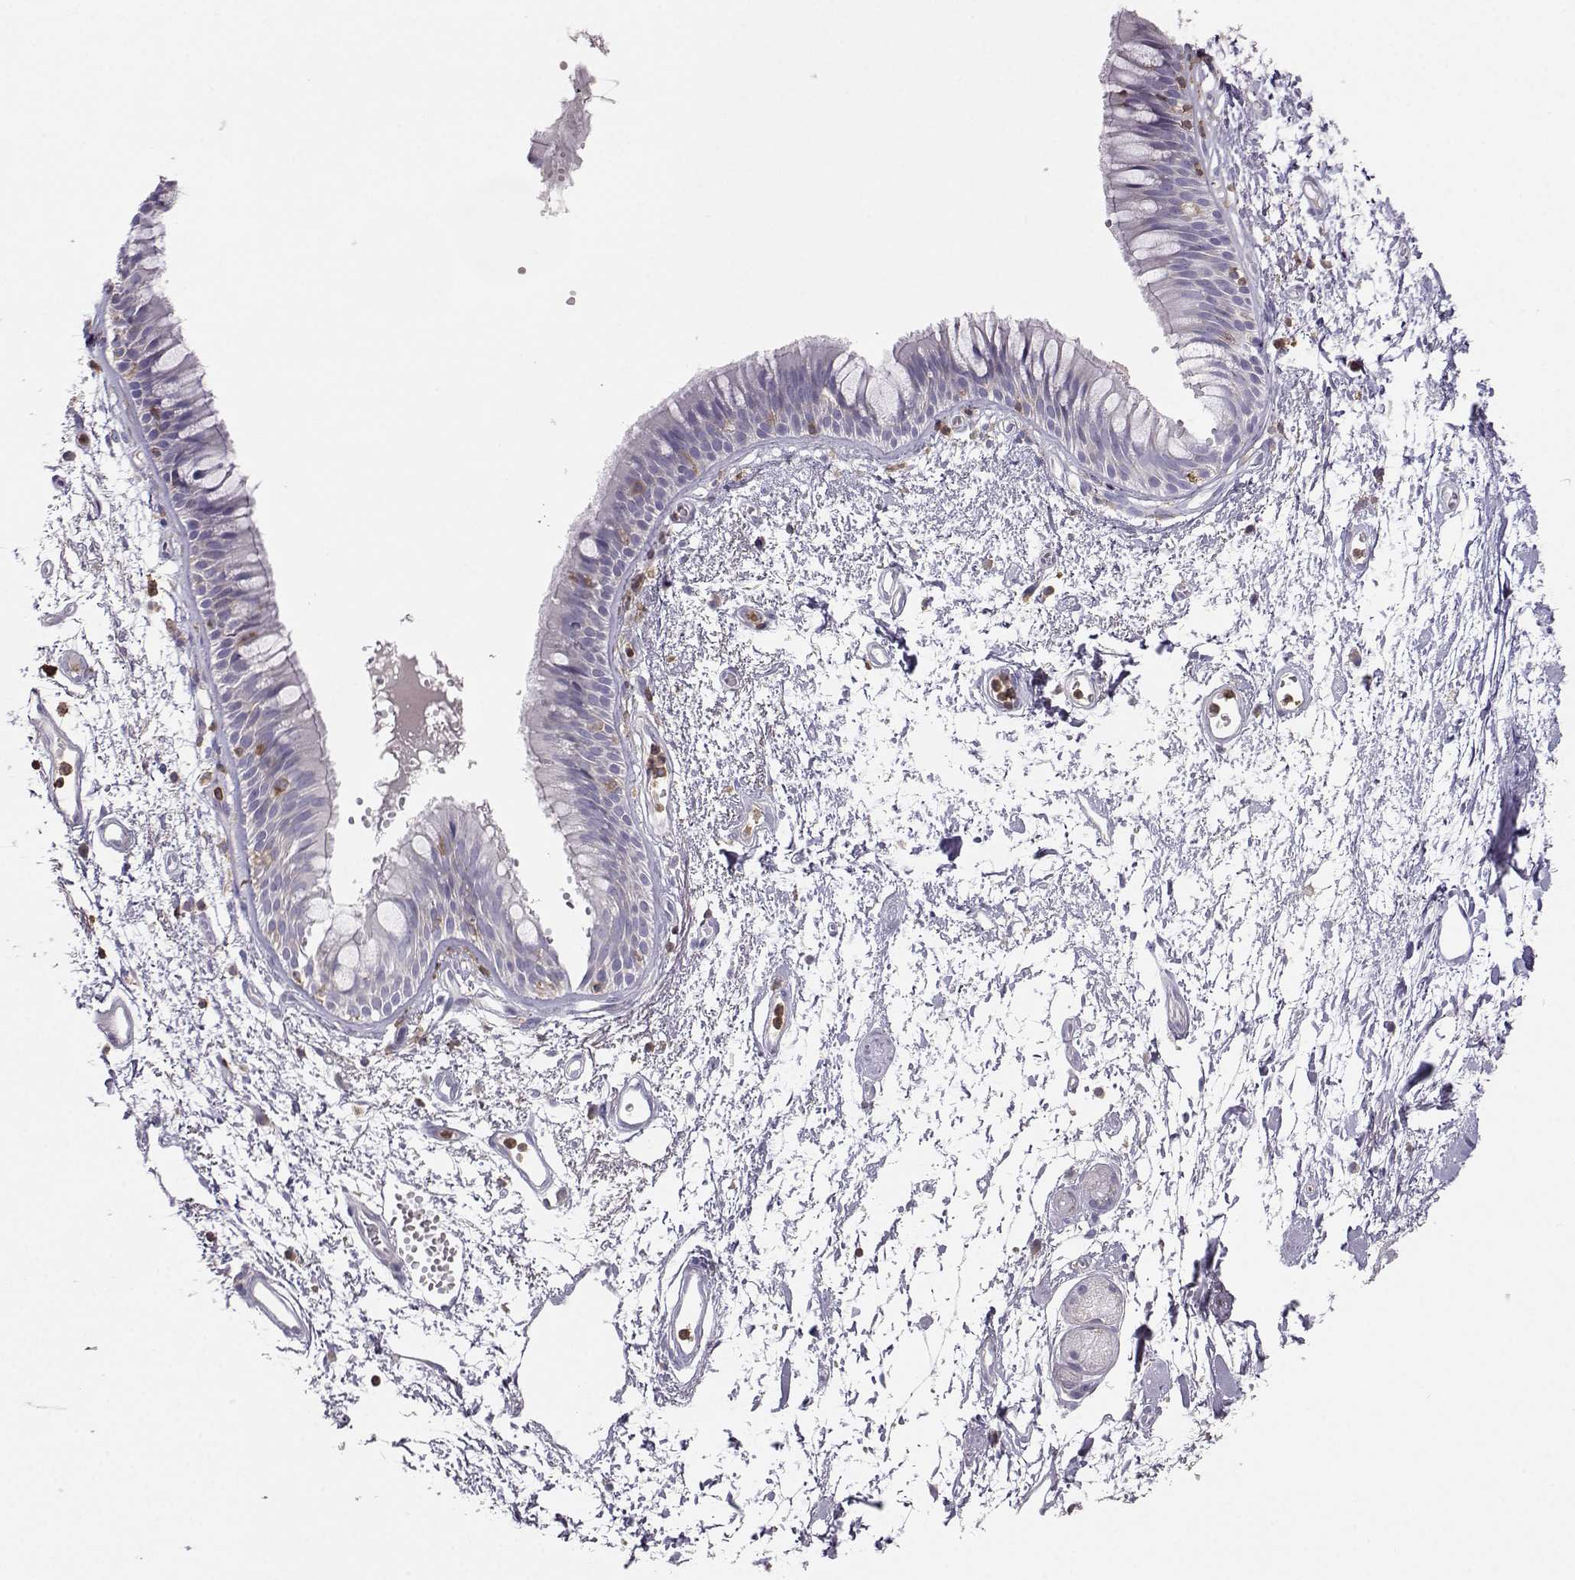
{"staining": {"intensity": "negative", "quantity": "none", "location": "none"}, "tissue": "bronchus", "cell_type": "Respiratory epithelial cells", "image_type": "normal", "snomed": [{"axis": "morphology", "description": "Normal tissue, NOS"}, {"axis": "topography", "description": "Cartilage tissue"}, {"axis": "topography", "description": "Bronchus"}], "caption": "A high-resolution micrograph shows immunohistochemistry (IHC) staining of benign bronchus, which shows no significant expression in respiratory epithelial cells. Nuclei are stained in blue.", "gene": "ZBTB32", "patient": {"sex": "male", "age": 66}}